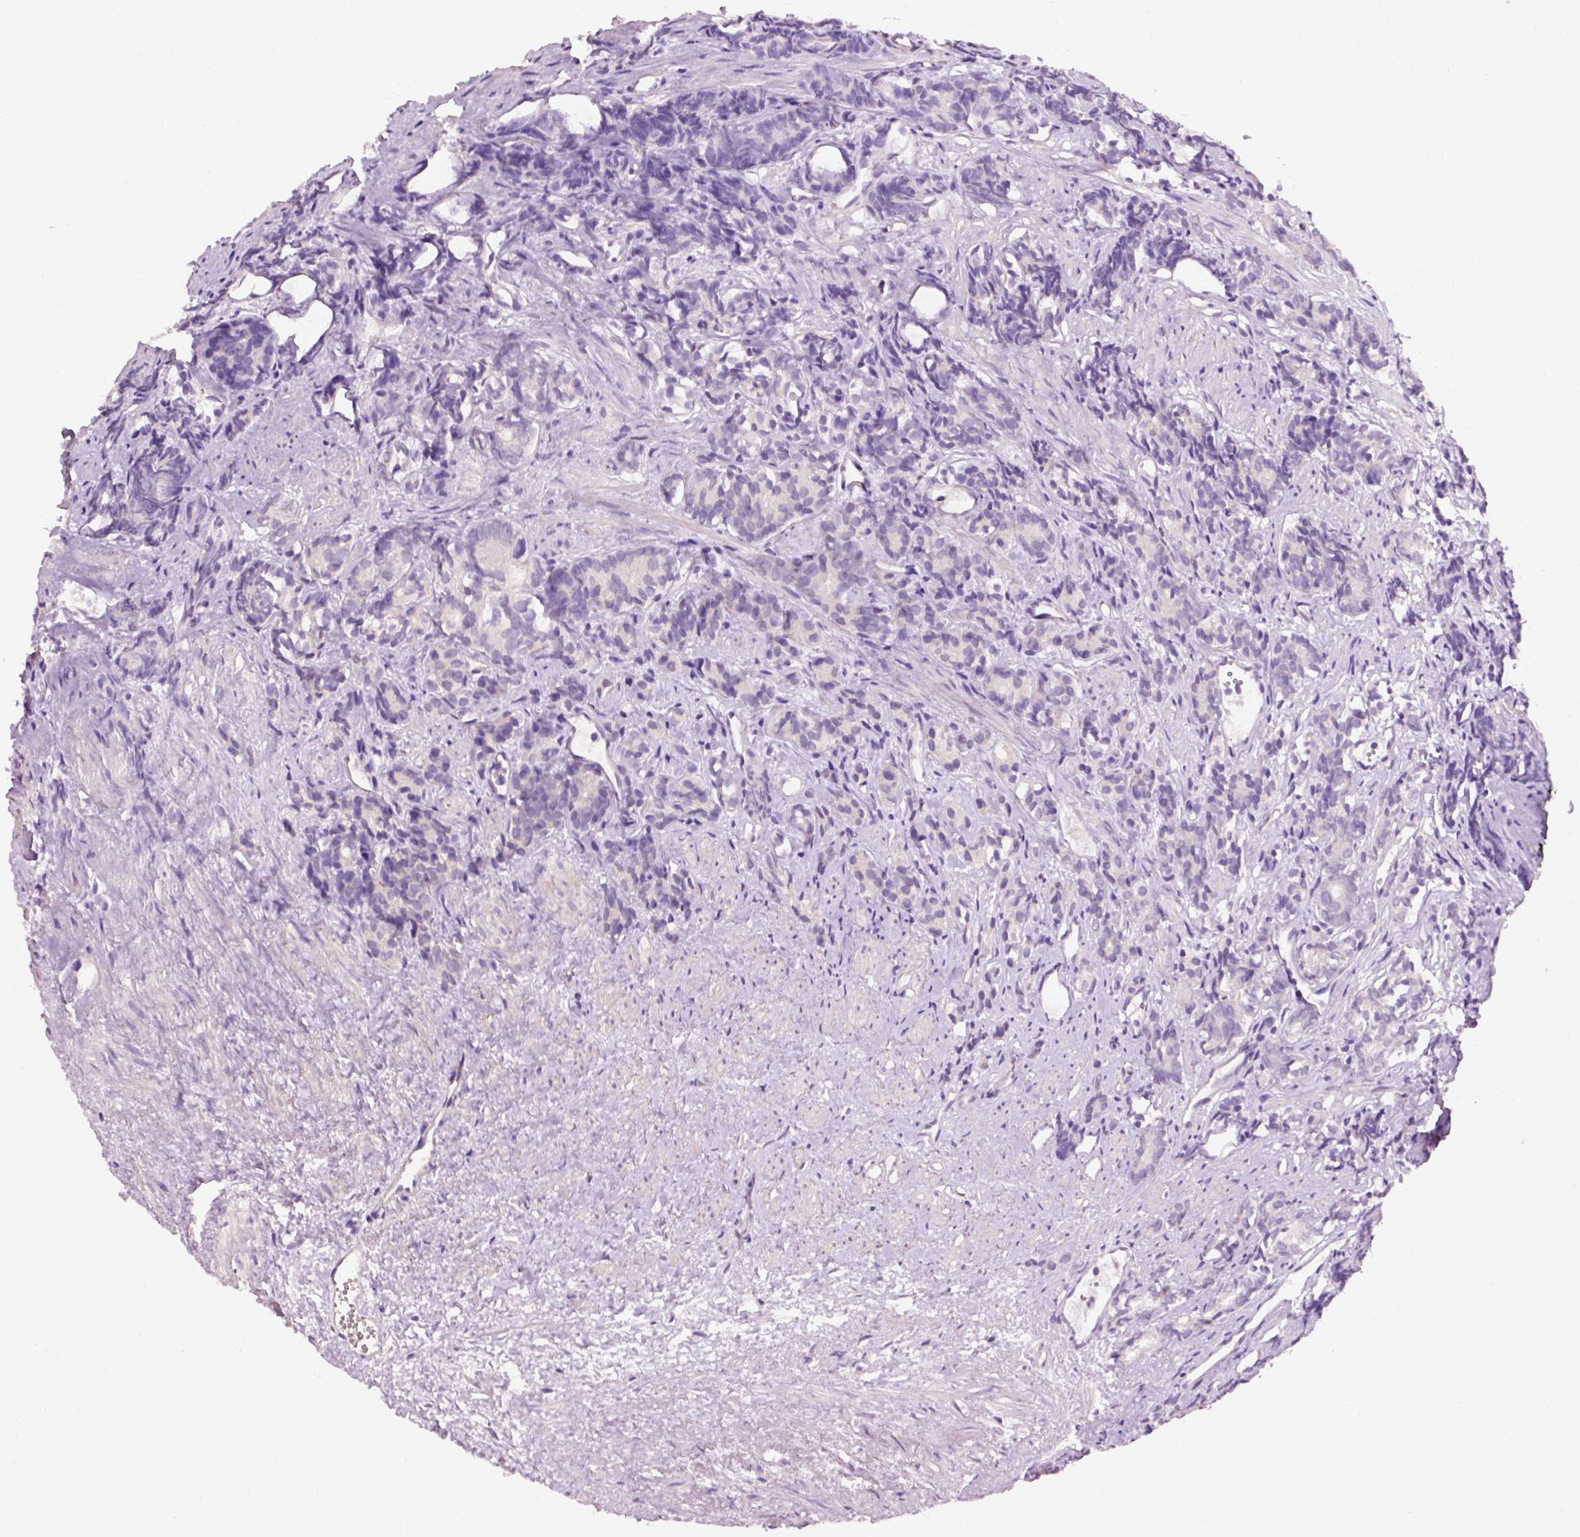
{"staining": {"intensity": "negative", "quantity": "none", "location": "none"}, "tissue": "prostate cancer", "cell_type": "Tumor cells", "image_type": "cancer", "snomed": [{"axis": "morphology", "description": "Adenocarcinoma, High grade"}, {"axis": "topography", "description": "Prostate"}], "caption": "IHC histopathology image of prostate cancer stained for a protein (brown), which demonstrates no expression in tumor cells. (IHC, brightfield microscopy, high magnification).", "gene": "EGFR", "patient": {"sex": "male", "age": 84}}